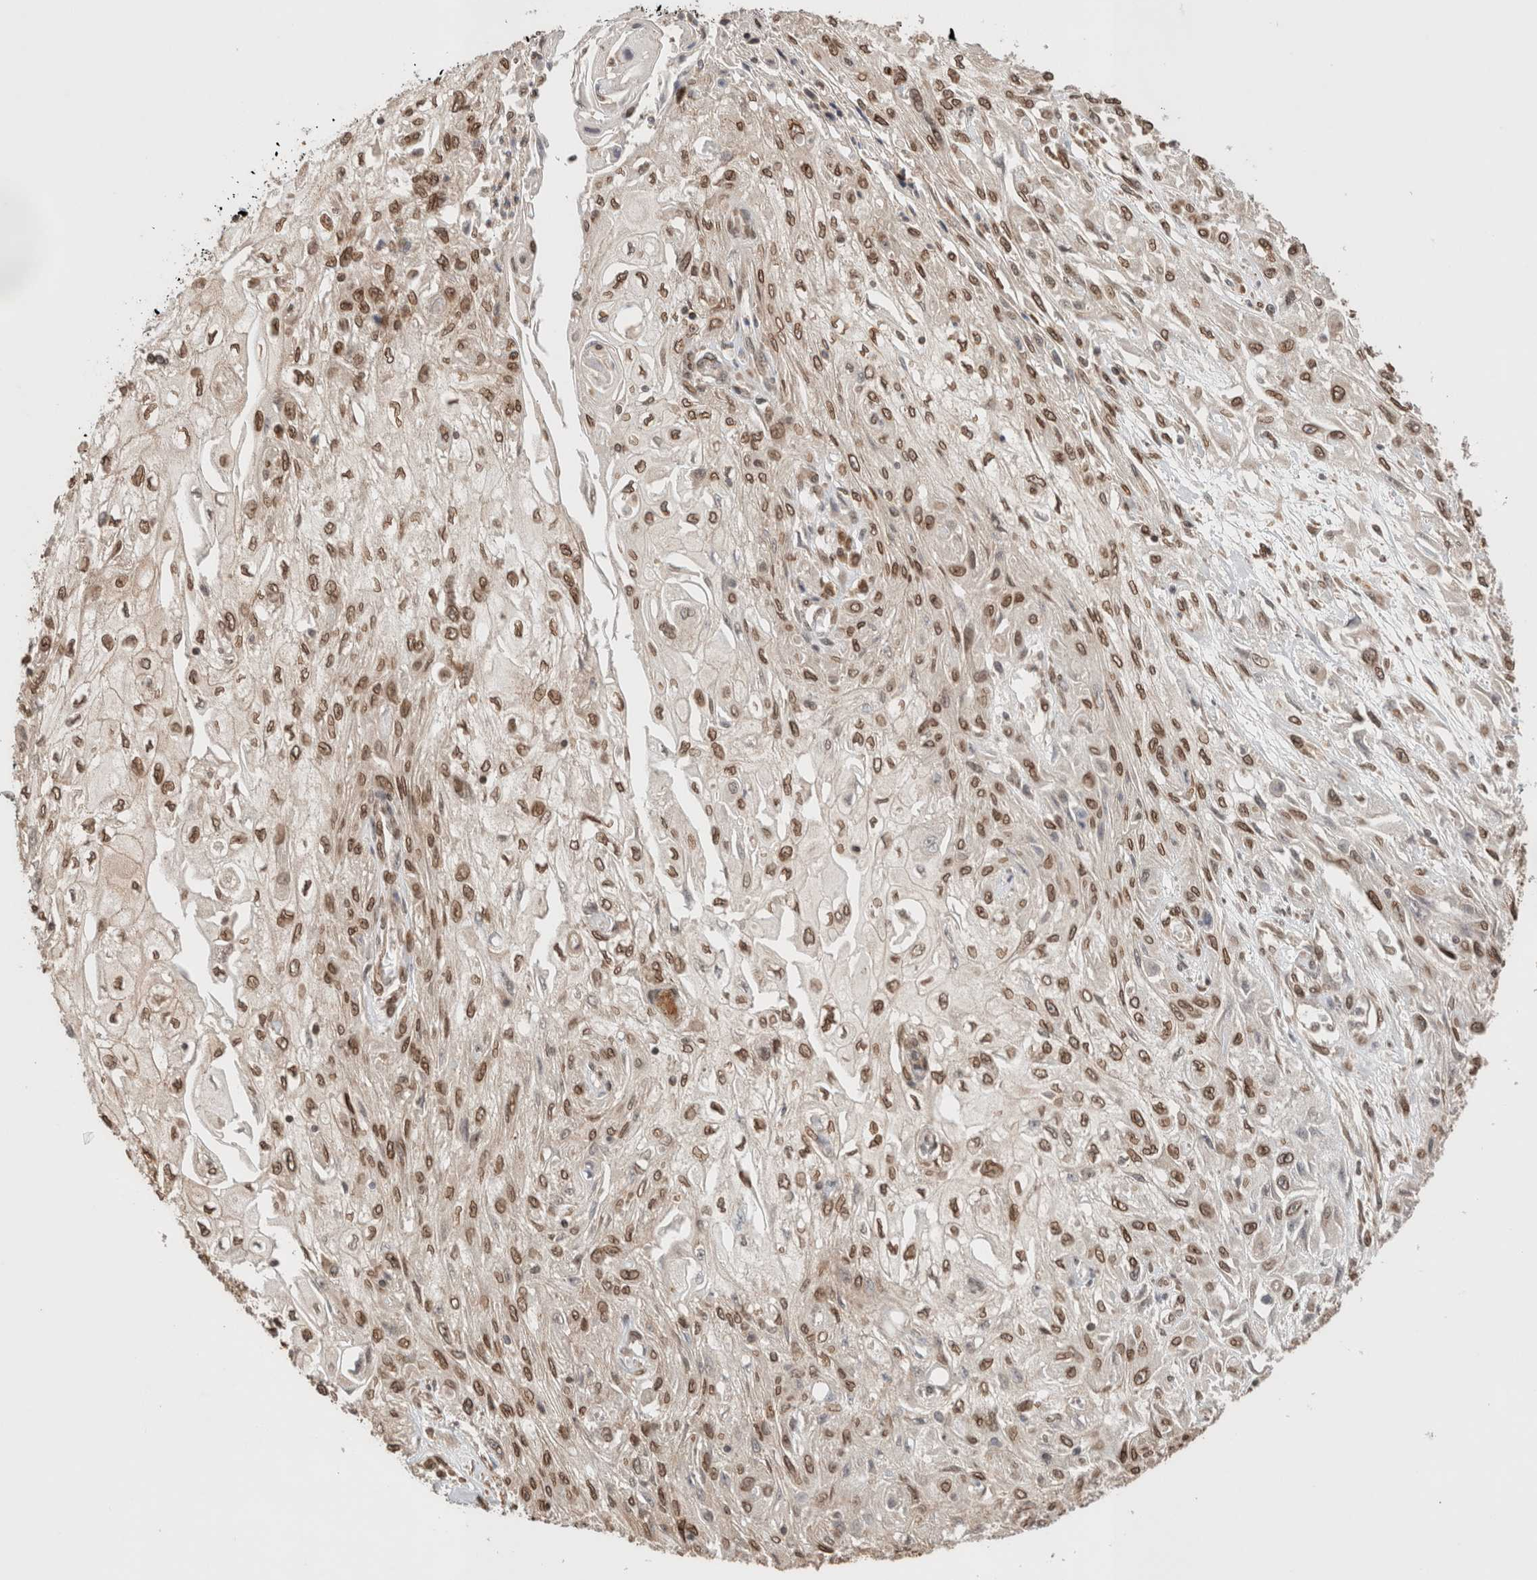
{"staining": {"intensity": "moderate", "quantity": ">75%", "location": "cytoplasmic/membranous,nuclear"}, "tissue": "skin cancer", "cell_type": "Tumor cells", "image_type": "cancer", "snomed": [{"axis": "morphology", "description": "Squamous cell carcinoma, NOS"}, {"axis": "morphology", "description": "Squamous cell carcinoma, metastatic, NOS"}, {"axis": "topography", "description": "Skin"}, {"axis": "topography", "description": "Lymph node"}], "caption": "Immunohistochemical staining of human squamous cell carcinoma (skin) shows medium levels of moderate cytoplasmic/membranous and nuclear staining in about >75% of tumor cells. The staining was performed using DAB (3,3'-diaminobenzidine) to visualize the protein expression in brown, while the nuclei were stained in blue with hematoxylin (Magnification: 20x).", "gene": "TPR", "patient": {"sex": "male", "age": 75}}